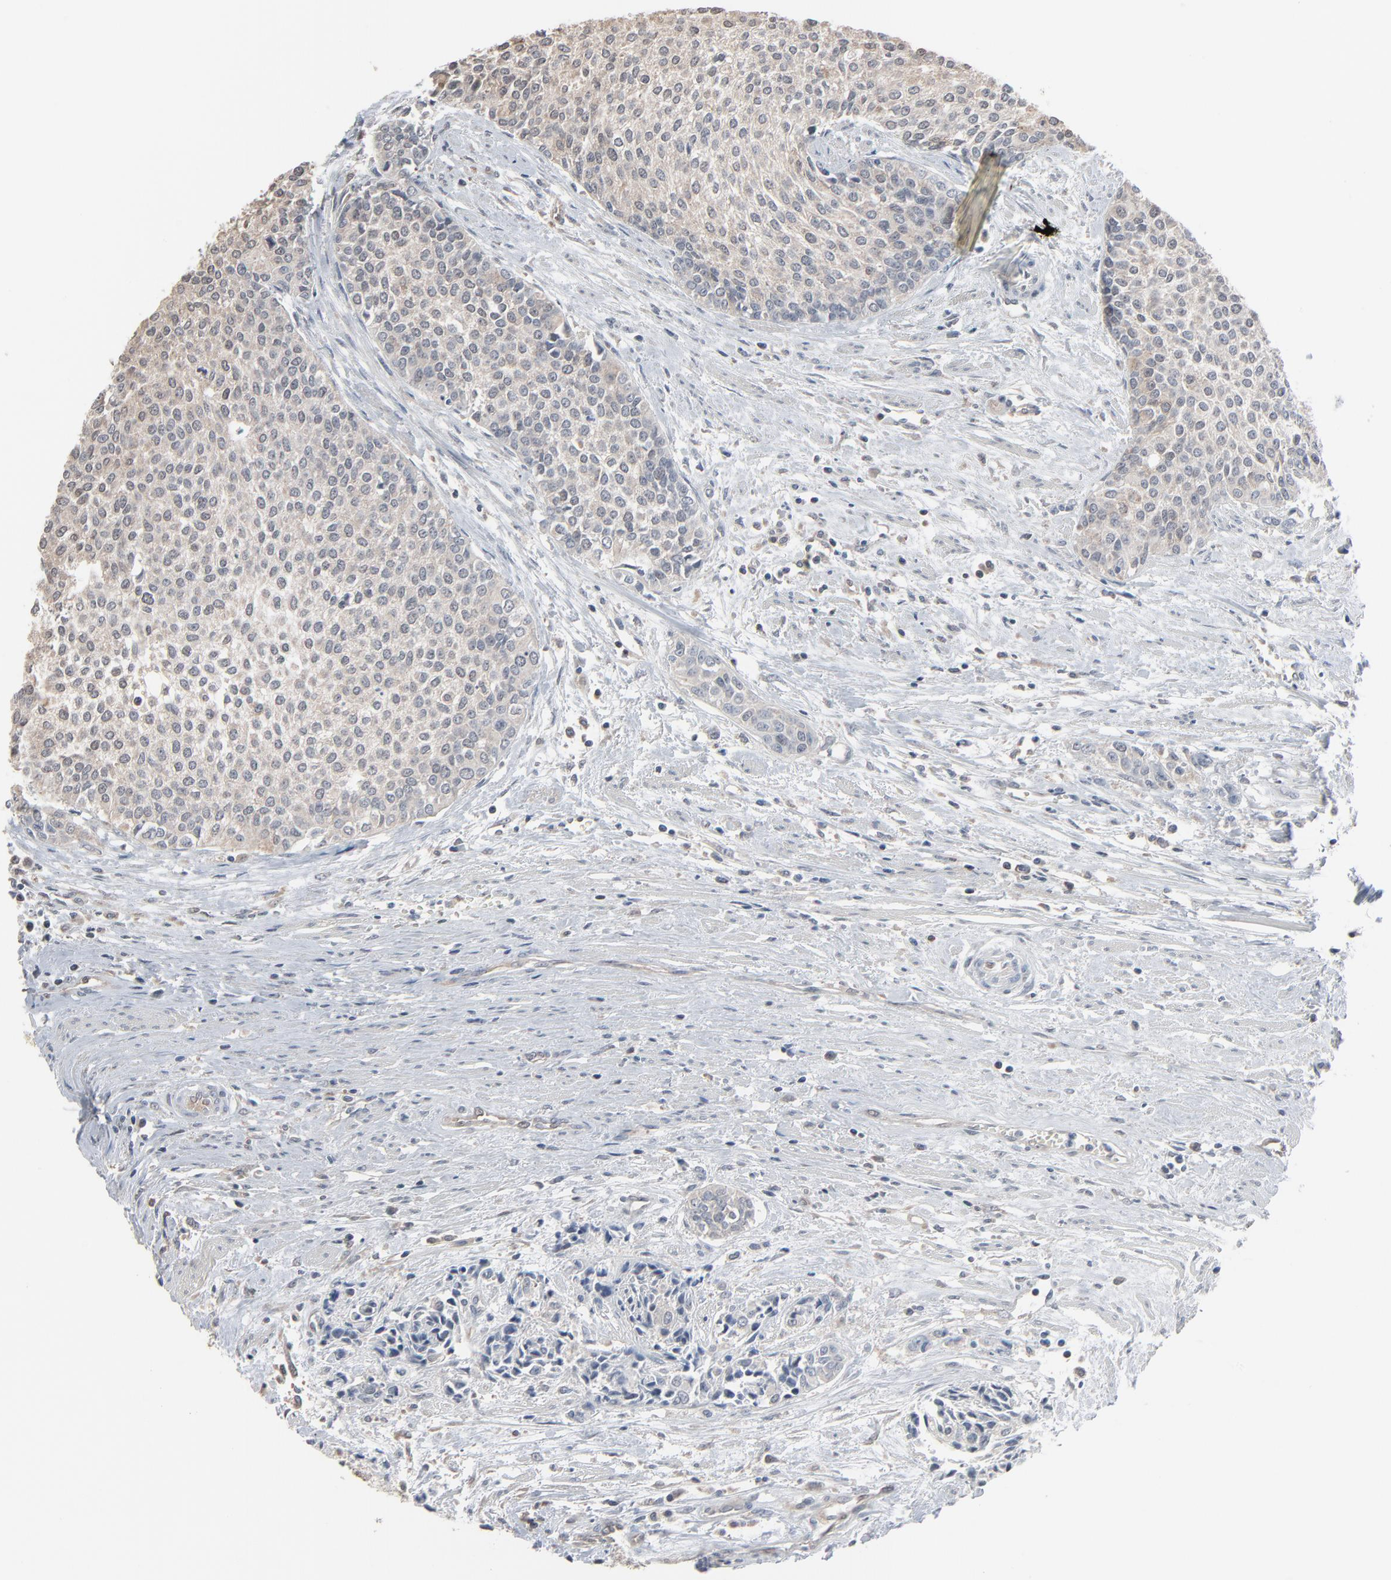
{"staining": {"intensity": "weak", "quantity": ">75%", "location": "cytoplasmic/membranous"}, "tissue": "urothelial cancer", "cell_type": "Tumor cells", "image_type": "cancer", "snomed": [{"axis": "morphology", "description": "Urothelial carcinoma, Low grade"}, {"axis": "topography", "description": "Urinary bladder"}], "caption": "Immunohistochemical staining of human urothelial cancer reveals weak cytoplasmic/membranous protein staining in about >75% of tumor cells.", "gene": "CCT5", "patient": {"sex": "female", "age": 73}}